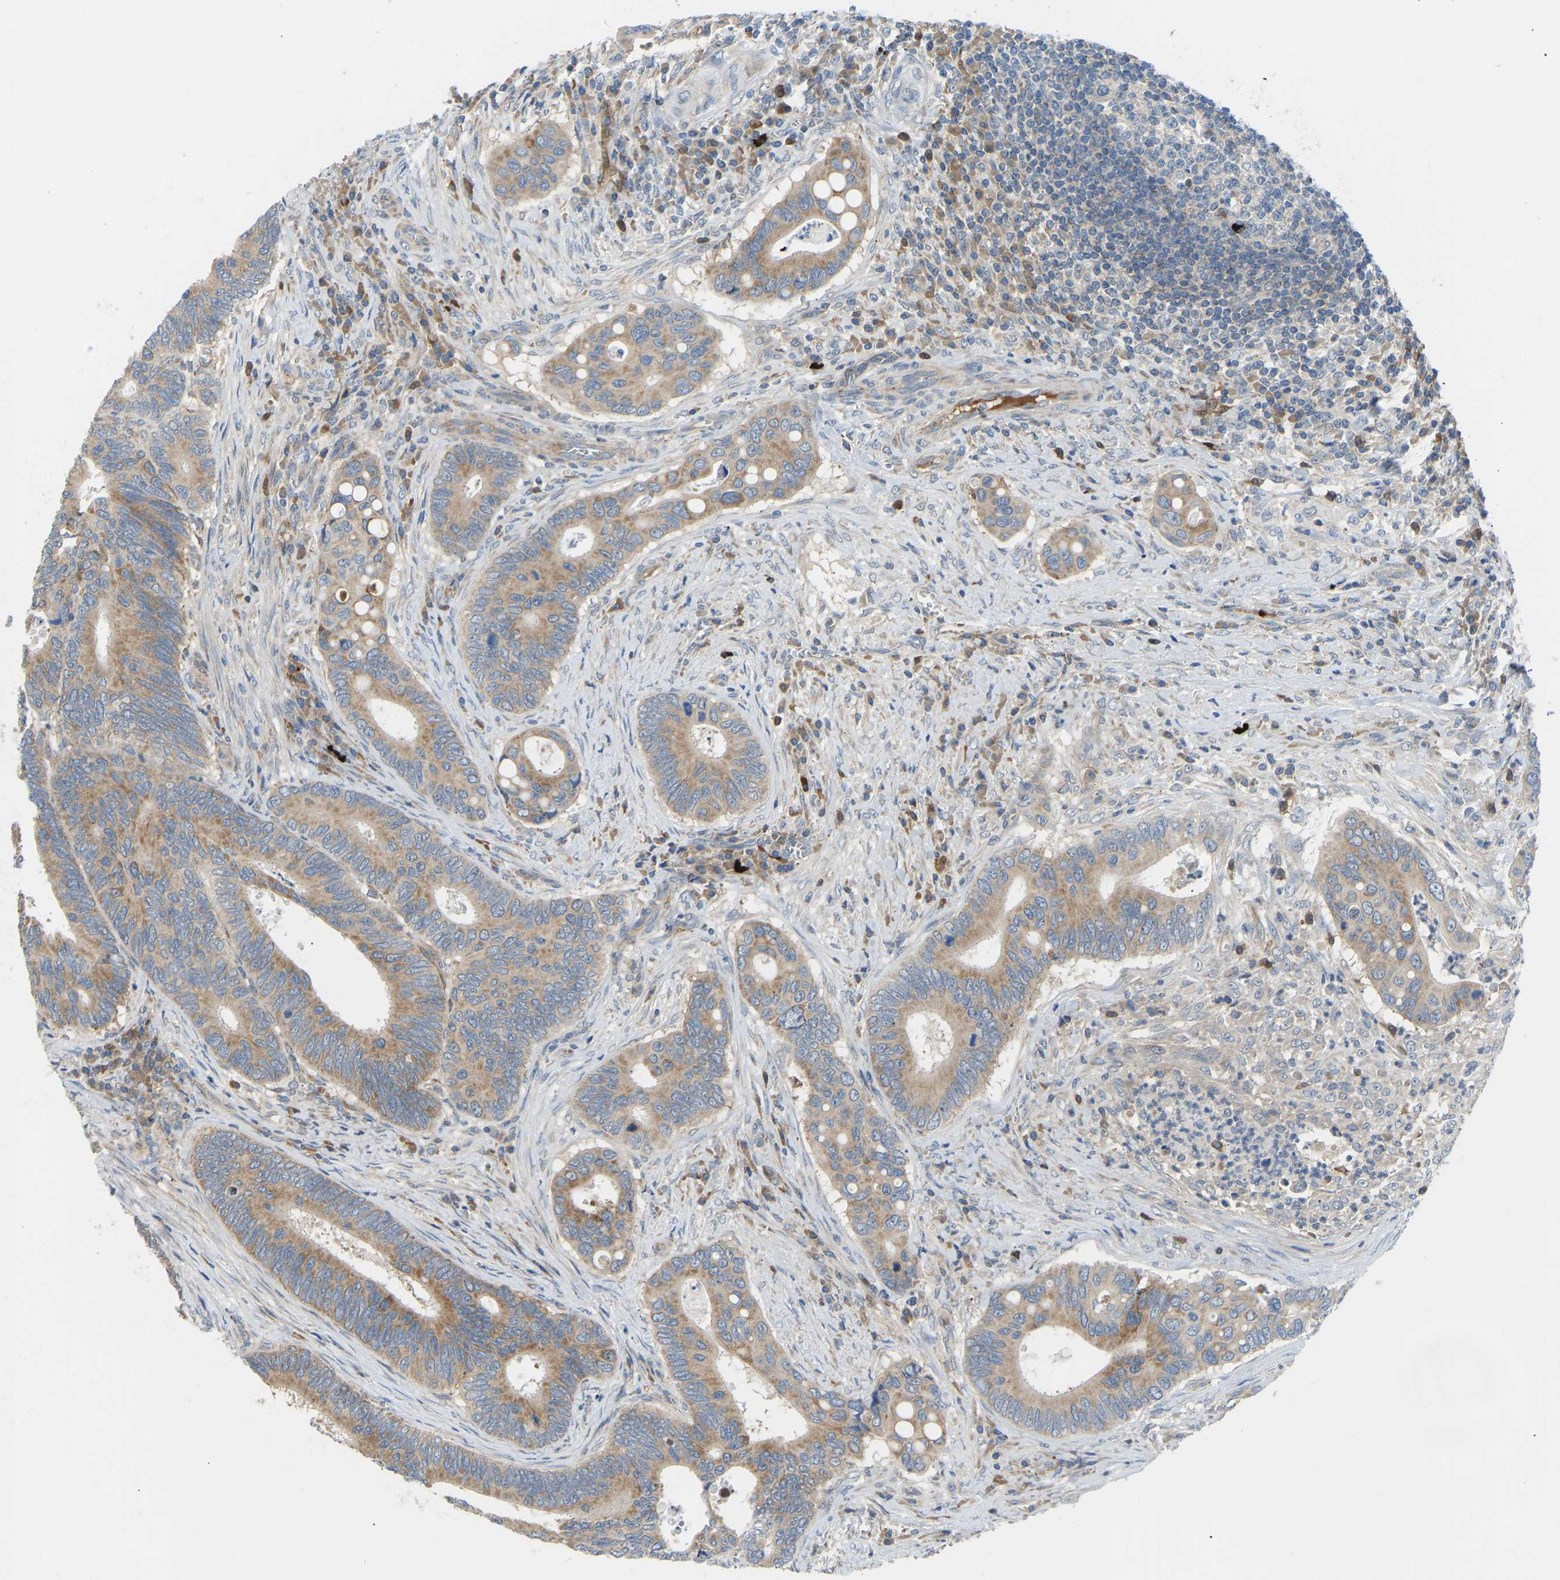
{"staining": {"intensity": "moderate", "quantity": ">75%", "location": "cytoplasmic/membranous"}, "tissue": "colorectal cancer", "cell_type": "Tumor cells", "image_type": "cancer", "snomed": [{"axis": "morphology", "description": "Inflammation, NOS"}, {"axis": "morphology", "description": "Adenocarcinoma, NOS"}, {"axis": "topography", "description": "Colon"}], "caption": "Tumor cells reveal medium levels of moderate cytoplasmic/membranous positivity in about >75% of cells in human colorectal cancer.", "gene": "RBP1", "patient": {"sex": "male", "age": 72}}